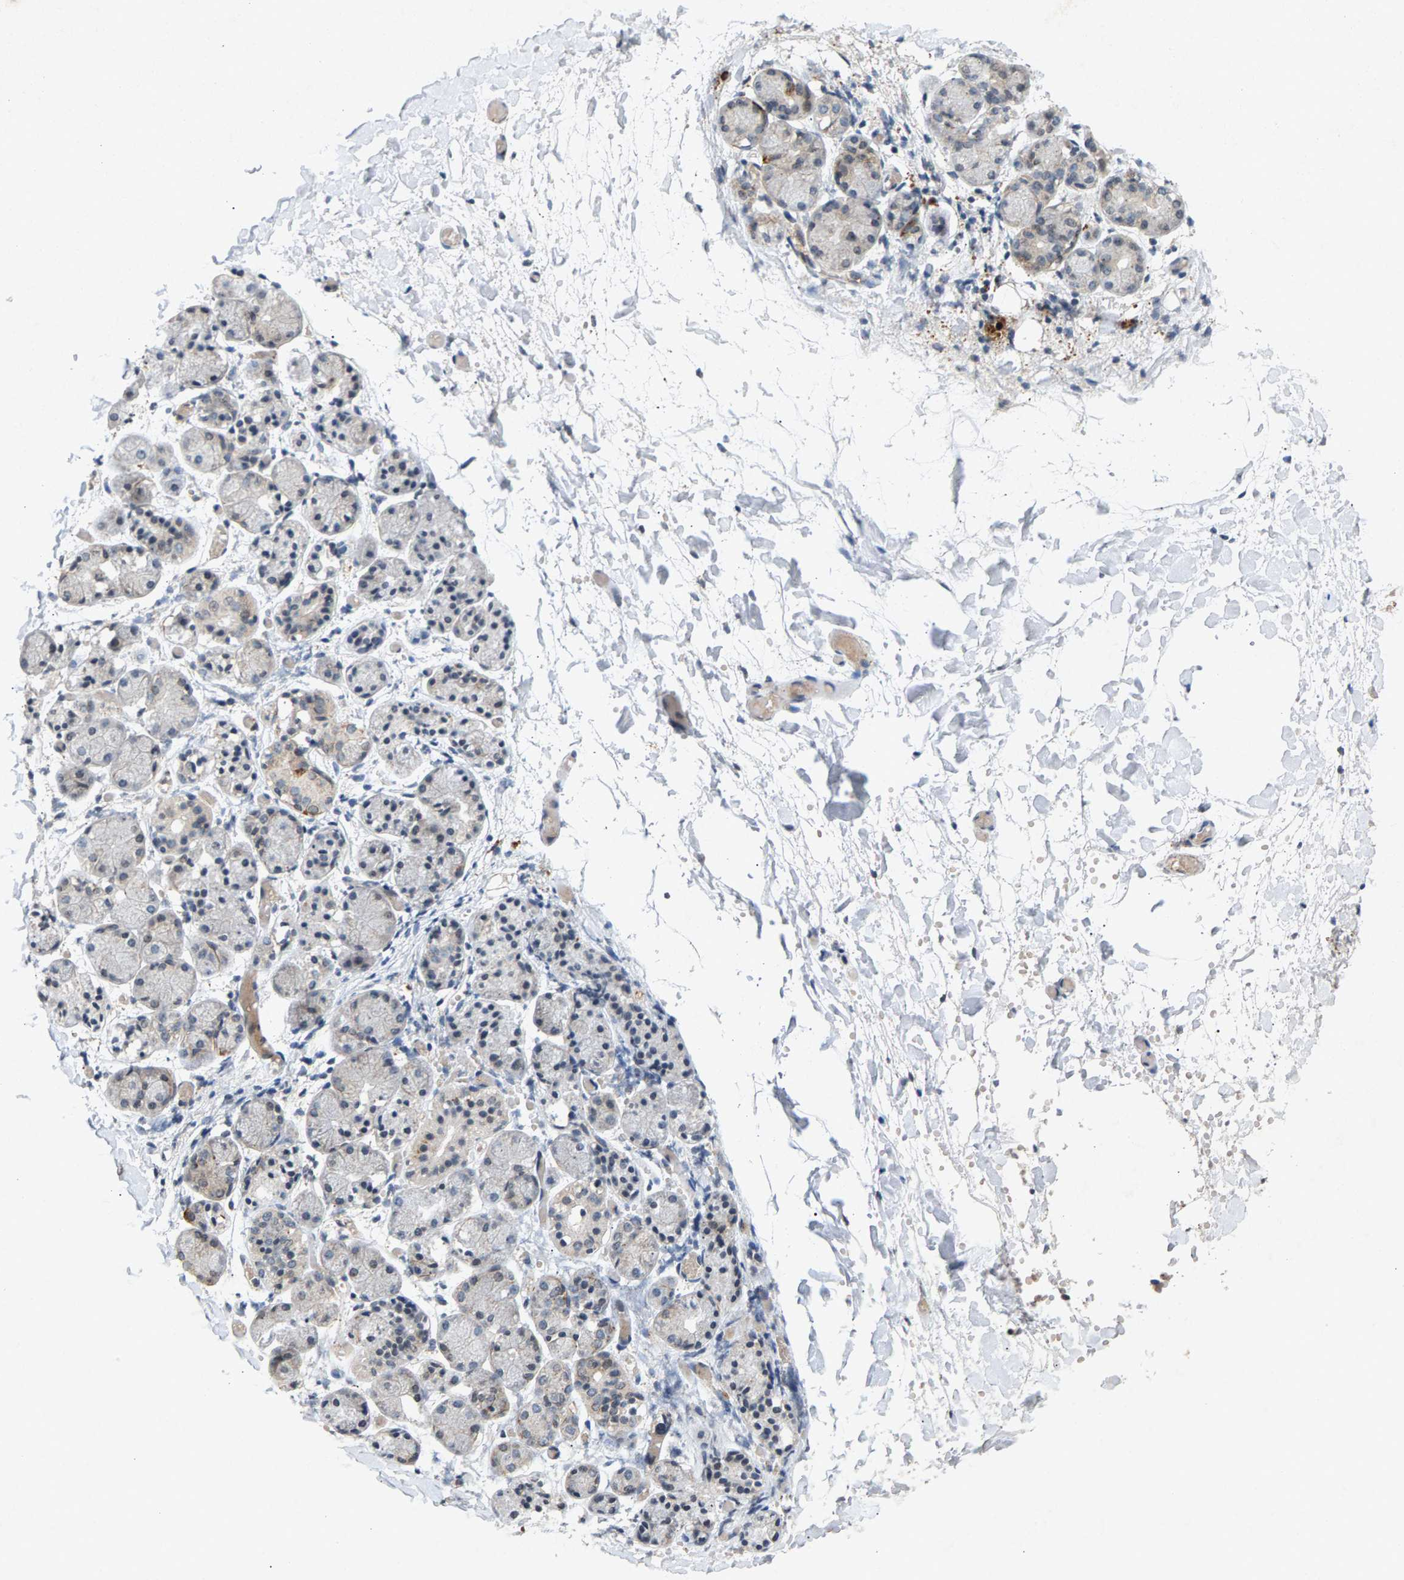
{"staining": {"intensity": "moderate", "quantity": "<25%", "location": "cytoplasmic/membranous"}, "tissue": "salivary gland", "cell_type": "Glandular cells", "image_type": "normal", "snomed": [{"axis": "morphology", "description": "Normal tissue, NOS"}, {"axis": "topography", "description": "Salivary gland"}], "caption": "Immunohistochemistry (DAB) staining of unremarkable human salivary gland demonstrates moderate cytoplasmic/membranous protein positivity in approximately <25% of glandular cells. (IHC, brightfield microscopy, high magnification).", "gene": "ZPR1", "patient": {"sex": "female", "age": 24}}